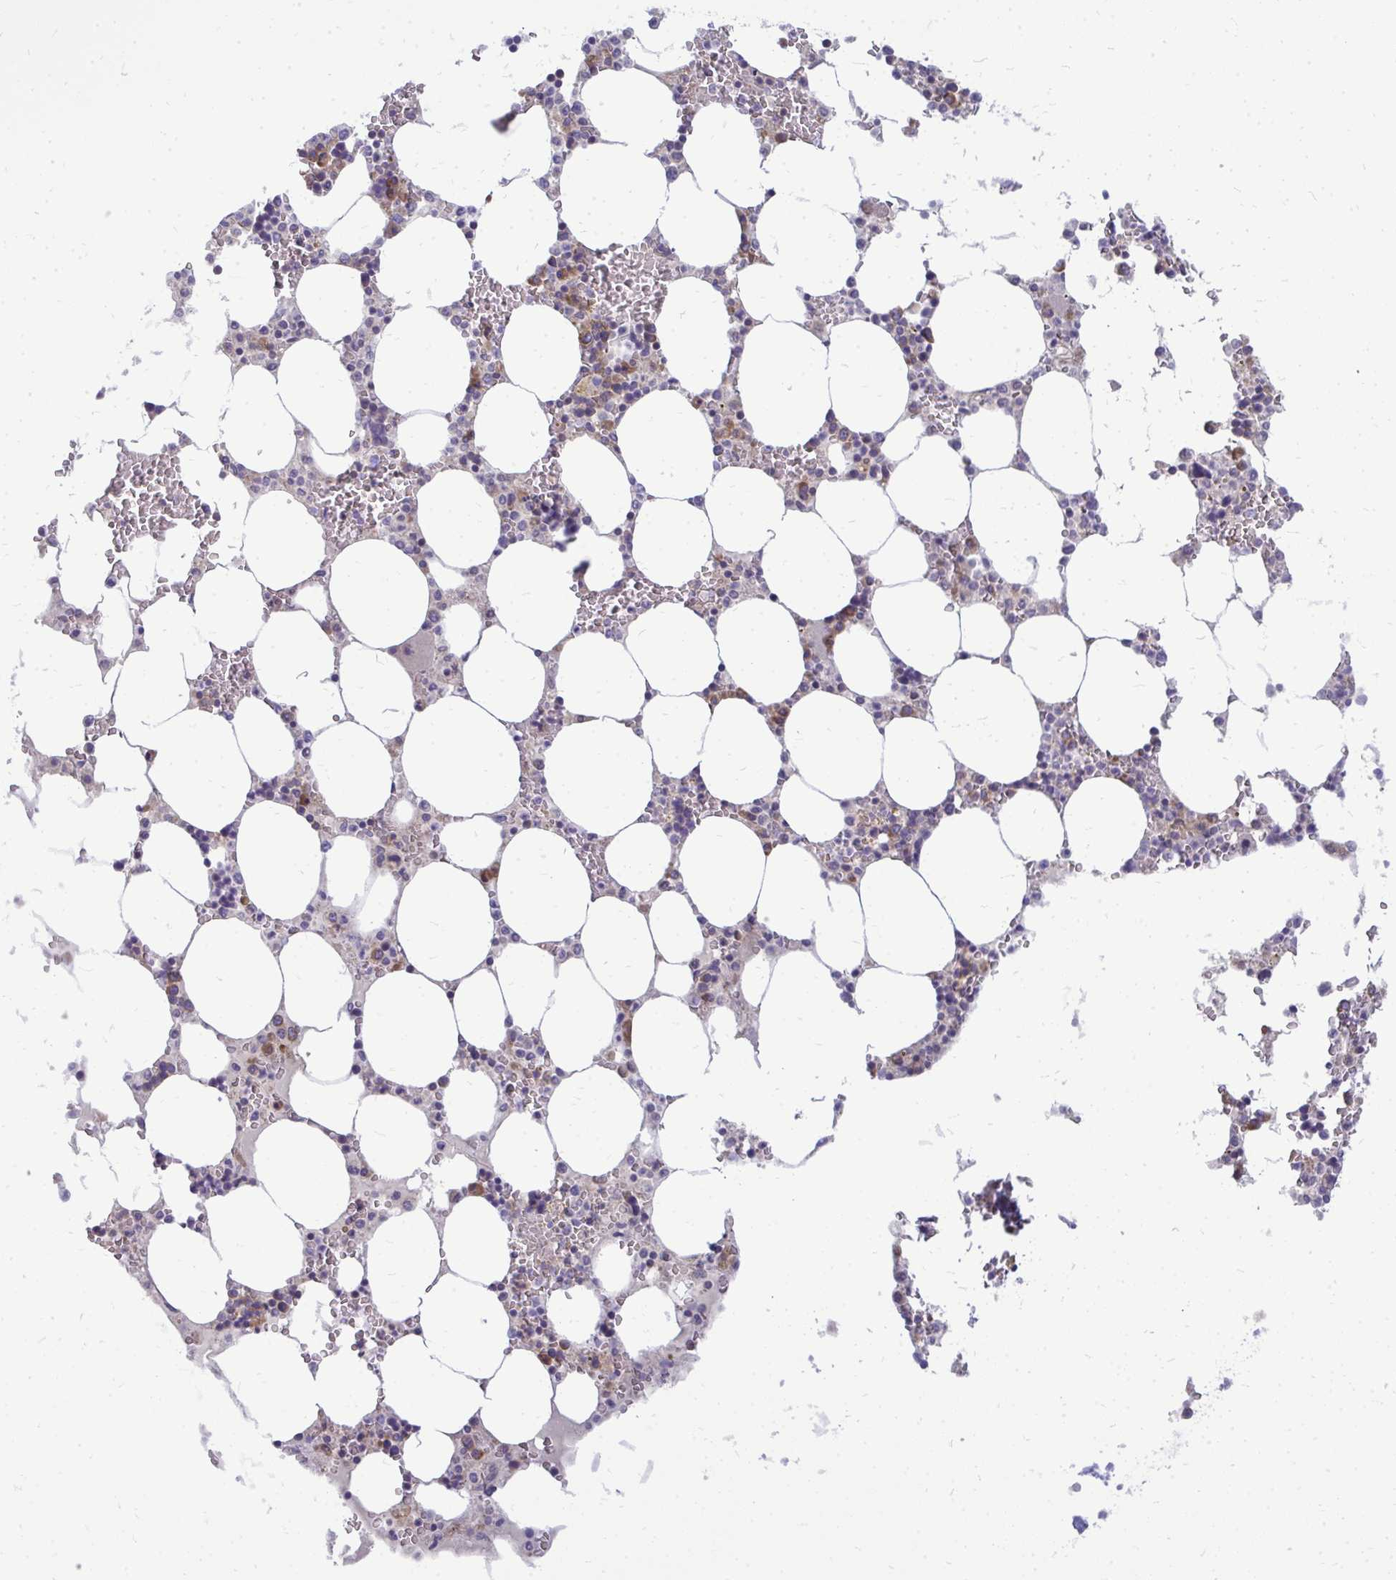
{"staining": {"intensity": "moderate", "quantity": "<25%", "location": "cytoplasmic/membranous"}, "tissue": "bone marrow", "cell_type": "Hematopoietic cells", "image_type": "normal", "snomed": [{"axis": "morphology", "description": "Normal tissue, NOS"}, {"axis": "topography", "description": "Bone marrow"}], "caption": "Hematopoietic cells reveal moderate cytoplasmic/membranous staining in approximately <25% of cells in normal bone marrow. (Stains: DAB (3,3'-diaminobenzidine) in brown, nuclei in blue, Microscopy: brightfield microscopy at high magnification).", "gene": "RPLP2", "patient": {"sex": "male", "age": 64}}